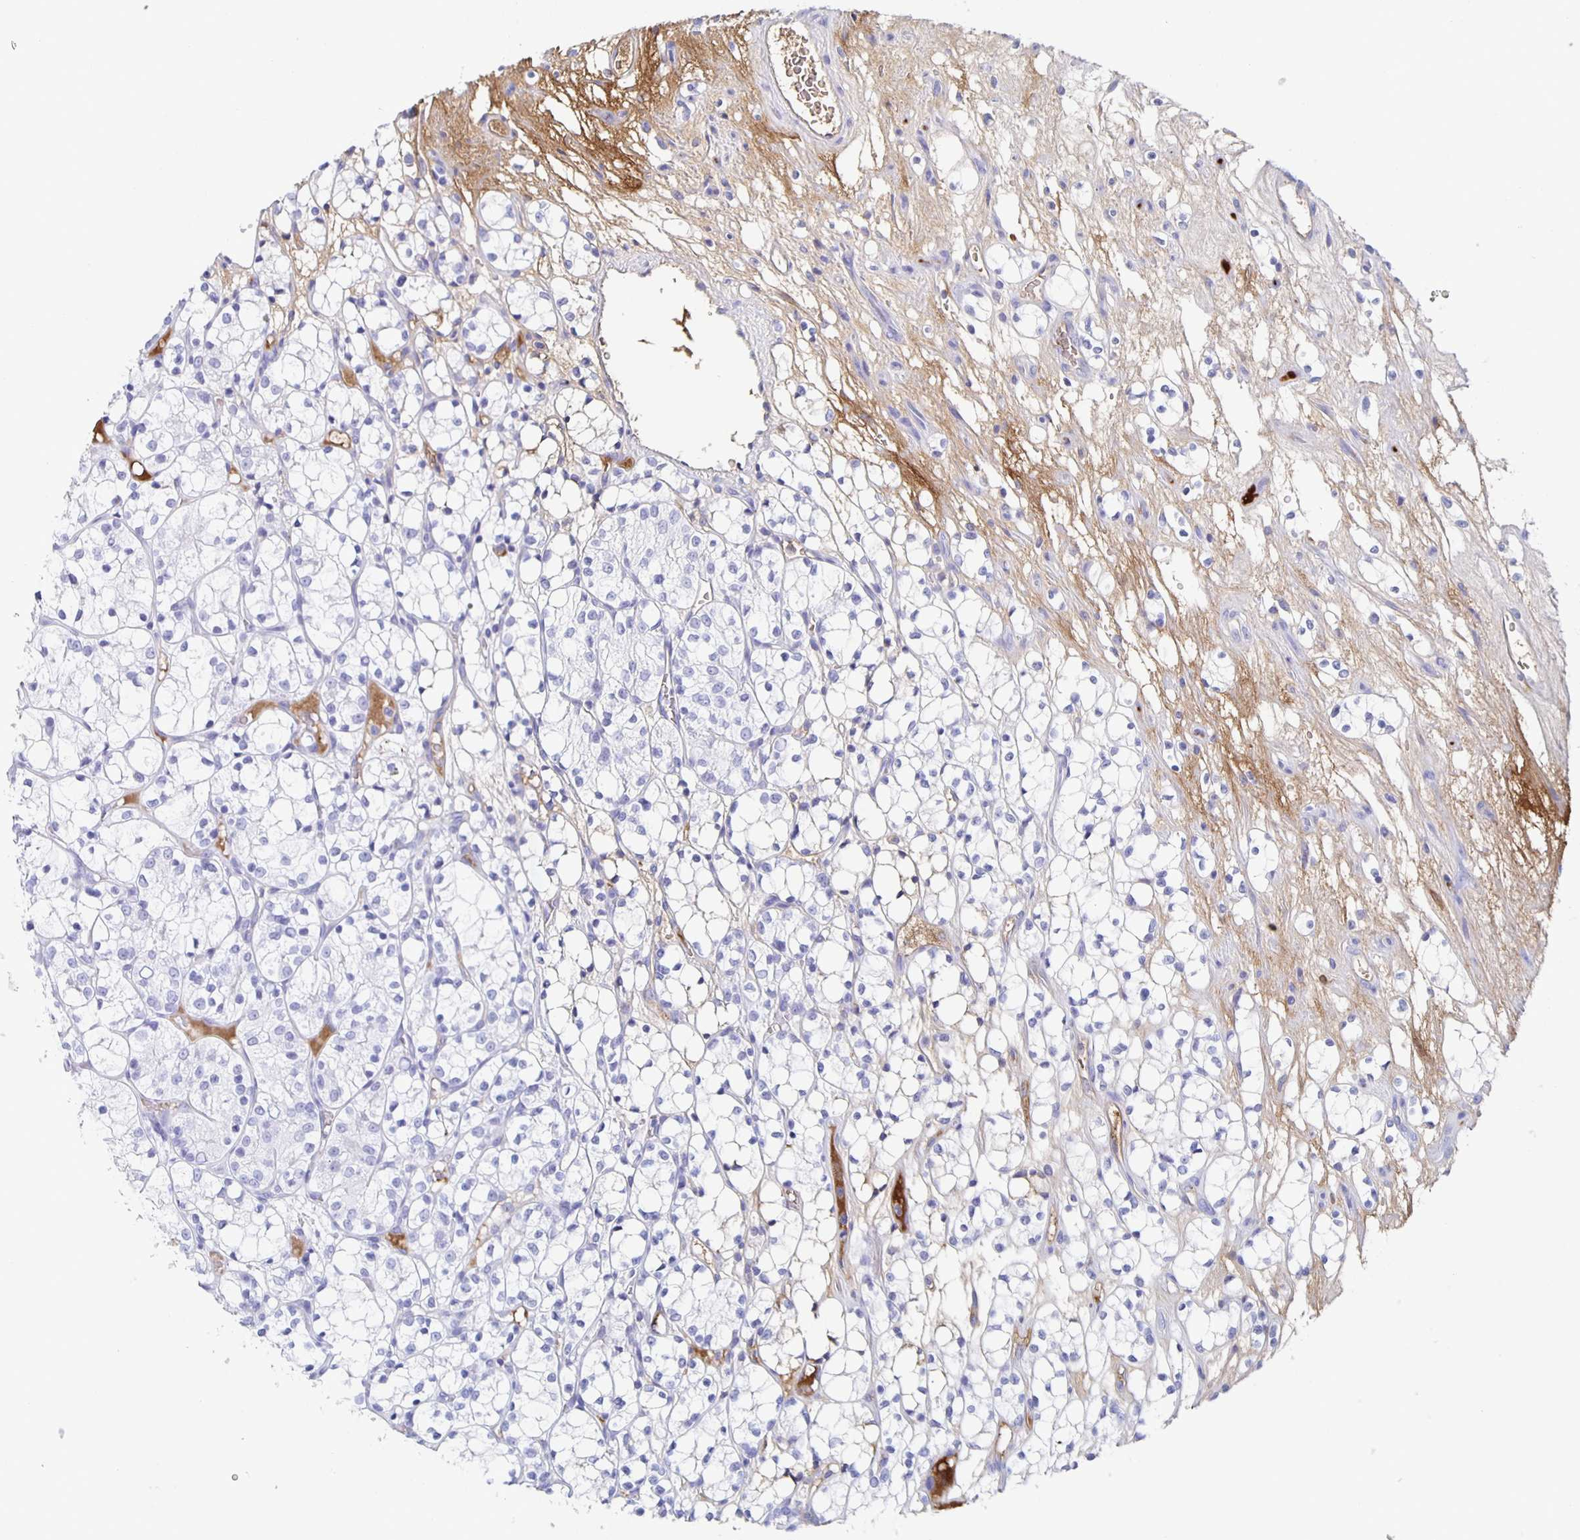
{"staining": {"intensity": "negative", "quantity": "none", "location": "none"}, "tissue": "renal cancer", "cell_type": "Tumor cells", "image_type": "cancer", "snomed": [{"axis": "morphology", "description": "Adenocarcinoma, NOS"}, {"axis": "topography", "description": "Kidney"}], "caption": "Human renal adenocarcinoma stained for a protein using immunohistochemistry (IHC) demonstrates no expression in tumor cells.", "gene": "FGA", "patient": {"sex": "female", "age": 69}}